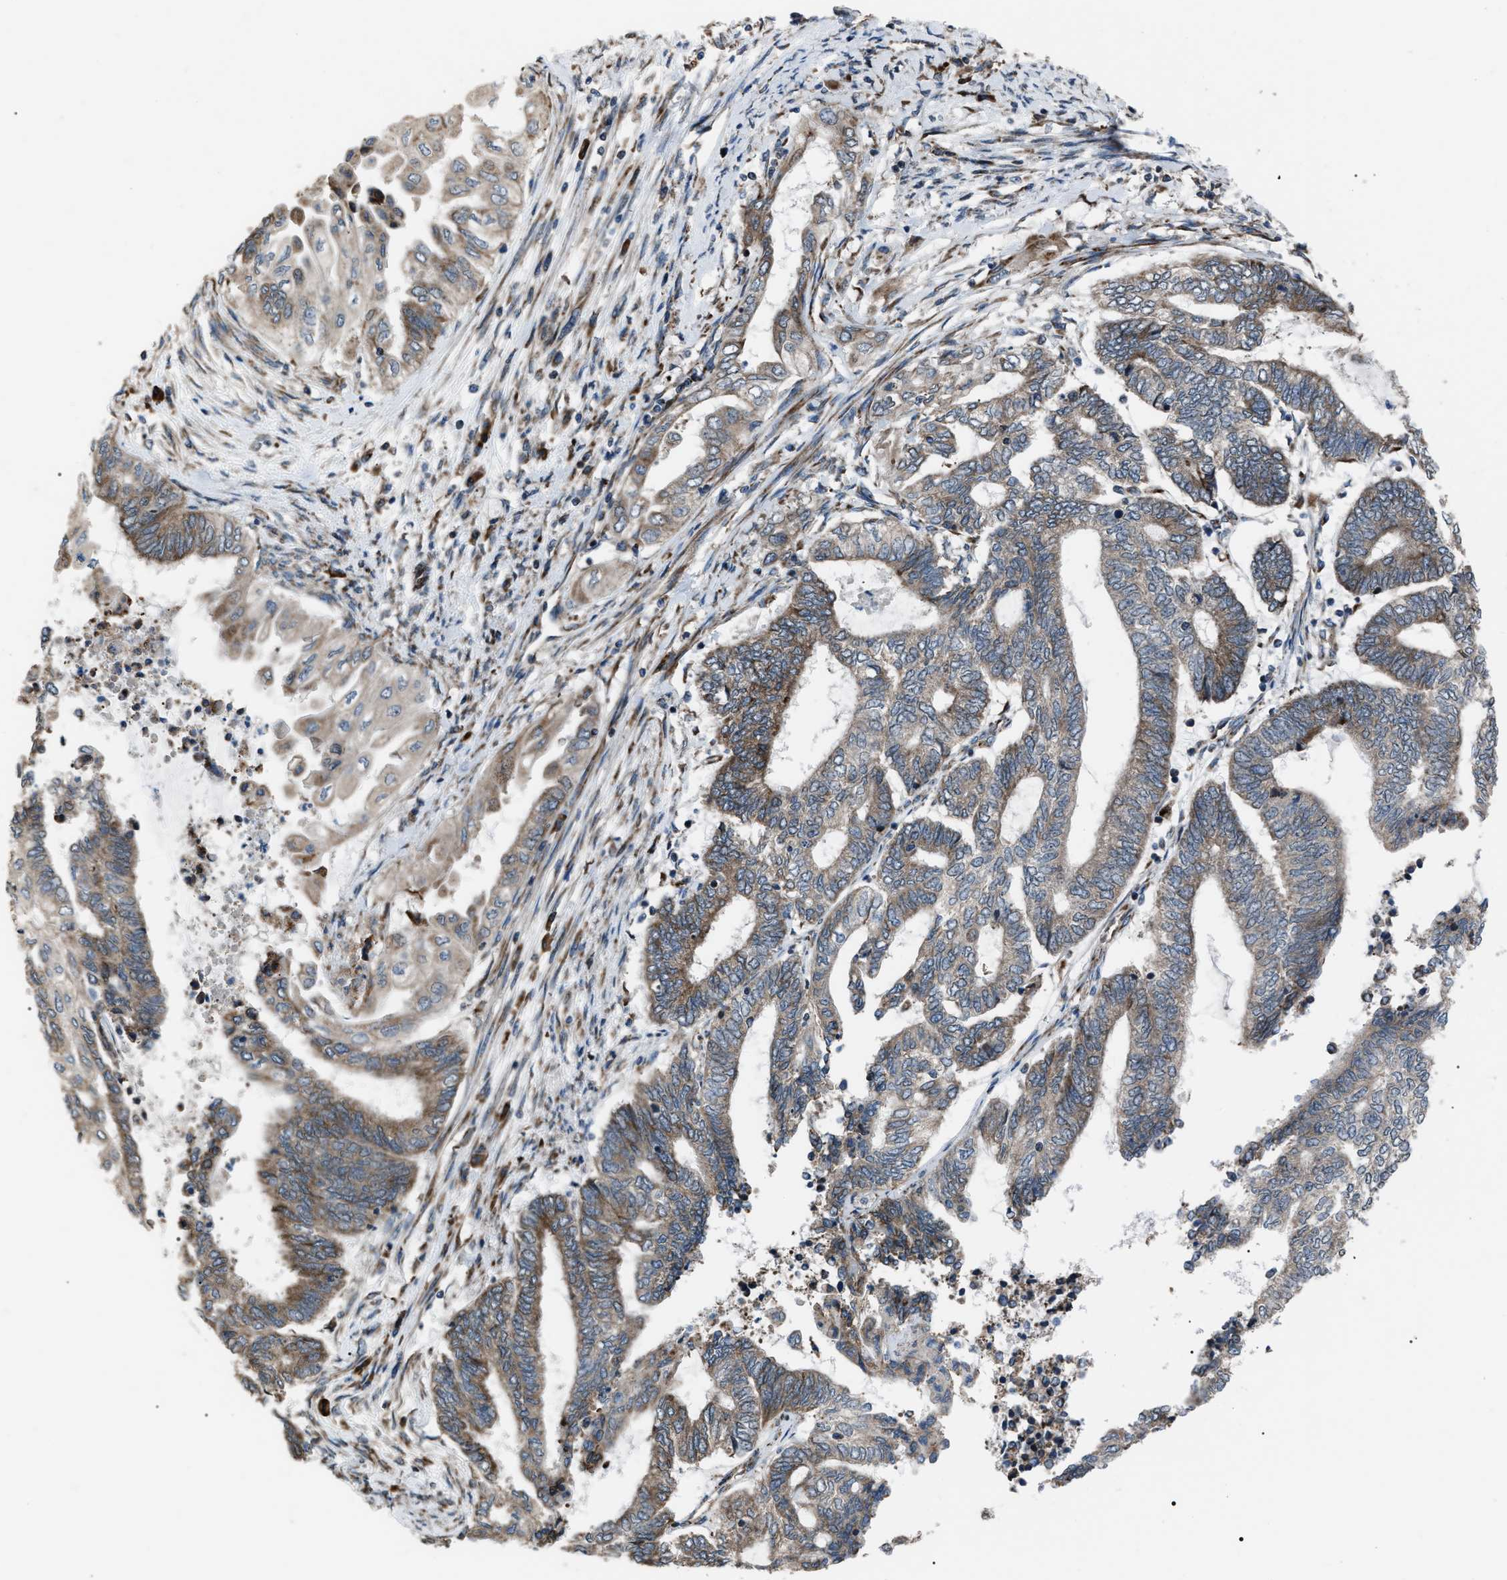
{"staining": {"intensity": "moderate", "quantity": "25%-75%", "location": "cytoplasmic/membranous"}, "tissue": "endometrial cancer", "cell_type": "Tumor cells", "image_type": "cancer", "snomed": [{"axis": "morphology", "description": "Adenocarcinoma, NOS"}, {"axis": "topography", "description": "Uterus"}, {"axis": "topography", "description": "Endometrium"}], "caption": "Immunohistochemical staining of human endometrial cancer (adenocarcinoma) displays medium levels of moderate cytoplasmic/membranous protein expression in about 25%-75% of tumor cells.", "gene": "AGO2", "patient": {"sex": "female", "age": 70}}